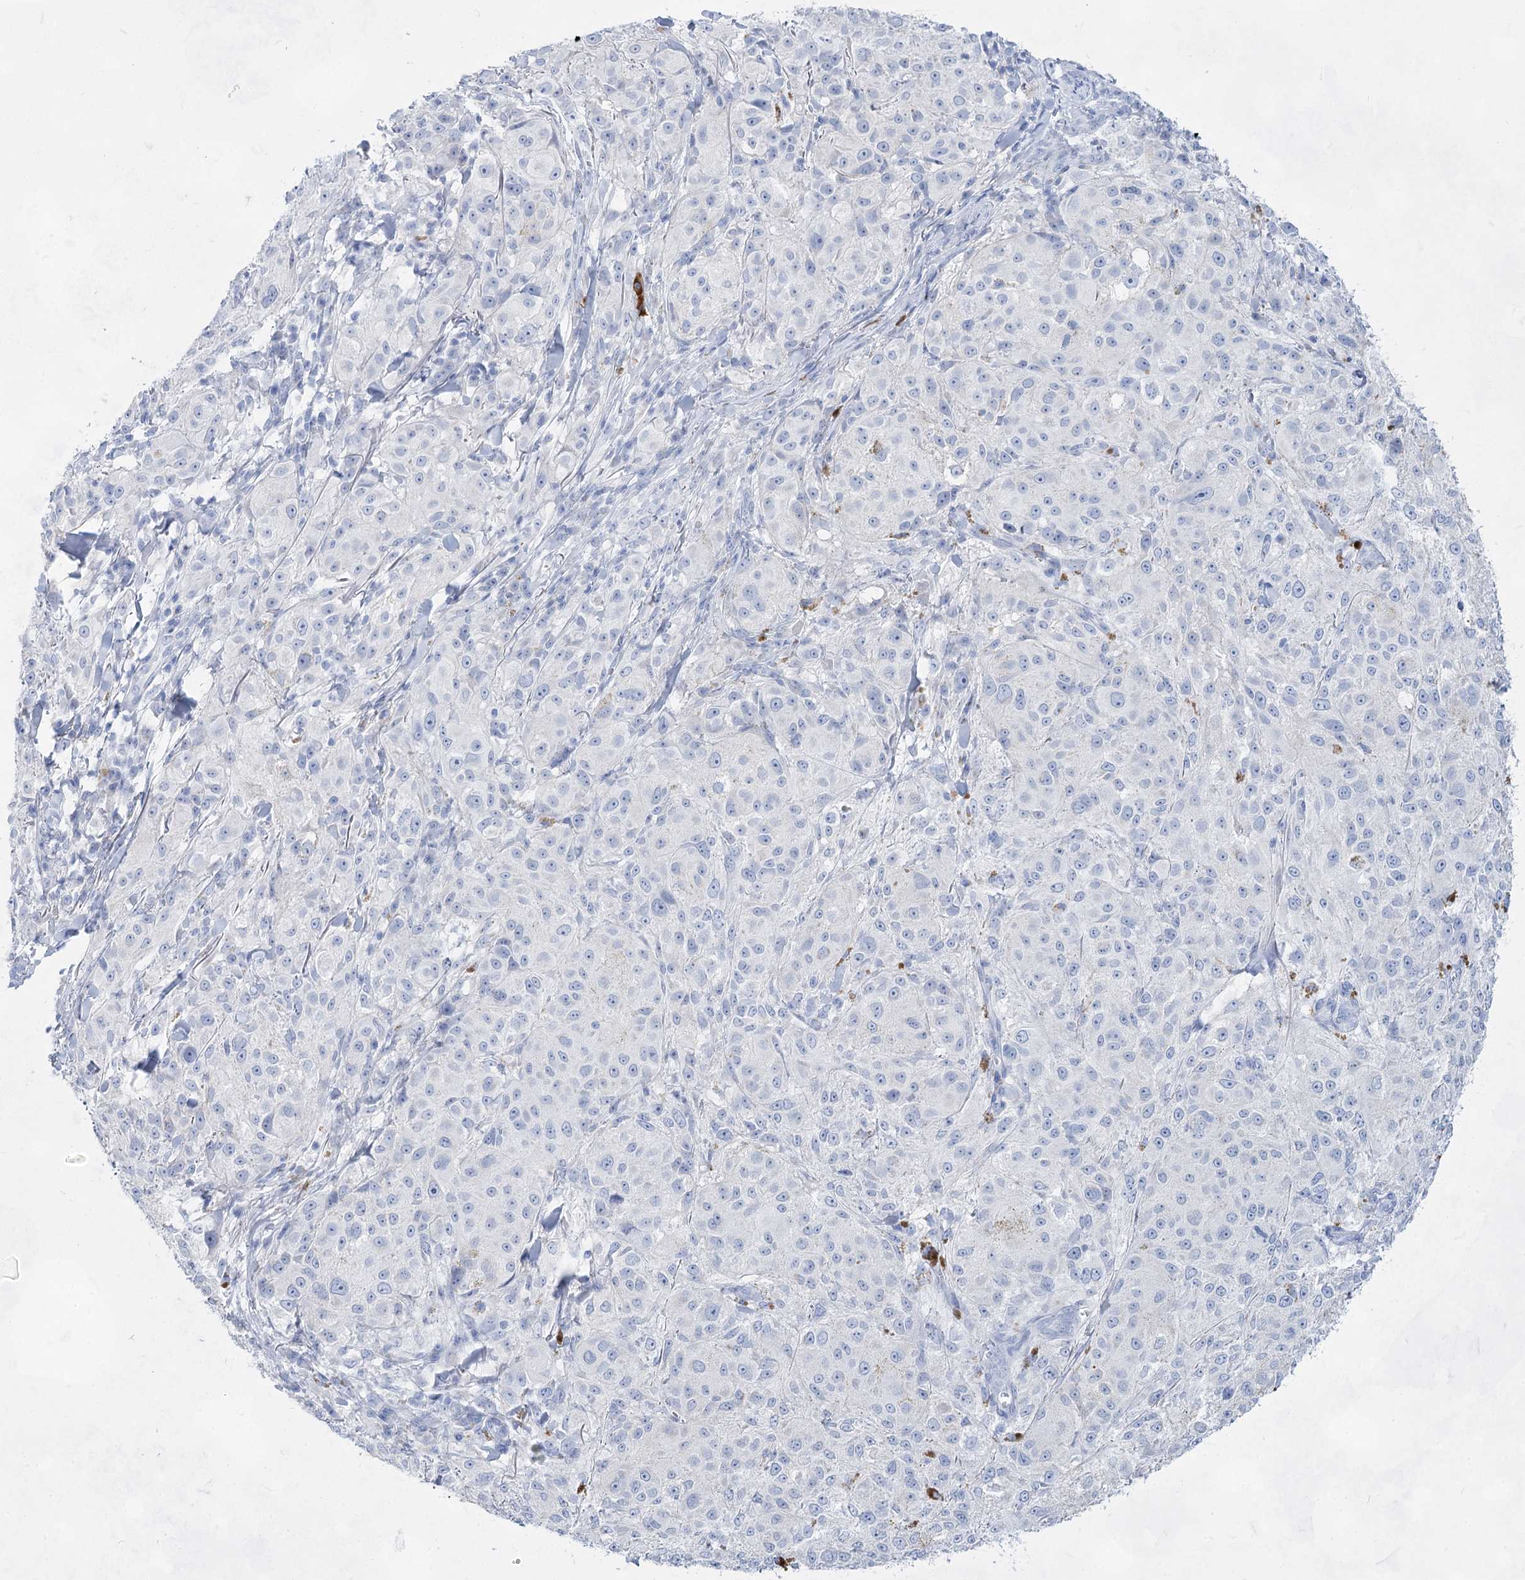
{"staining": {"intensity": "negative", "quantity": "none", "location": "none"}, "tissue": "melanoma", "cell_type": "Tumor cells", "image_type": "cancer", "snomed": [{"axis": "morphology", "description": "Necrosis, NOS"}, {"axis": "morphology", "description": "Malignant melanoma, NOS"}, {"axis": "topography", "description": "Skin"}], "caption": "A high-resolution histopathology image shows immunohistochemistry (IHC) staining of melanoma, which displays no significant expression in tumor cells.", "gene": "ACRV1", "patient": {"sex": "female", "age": 87}}